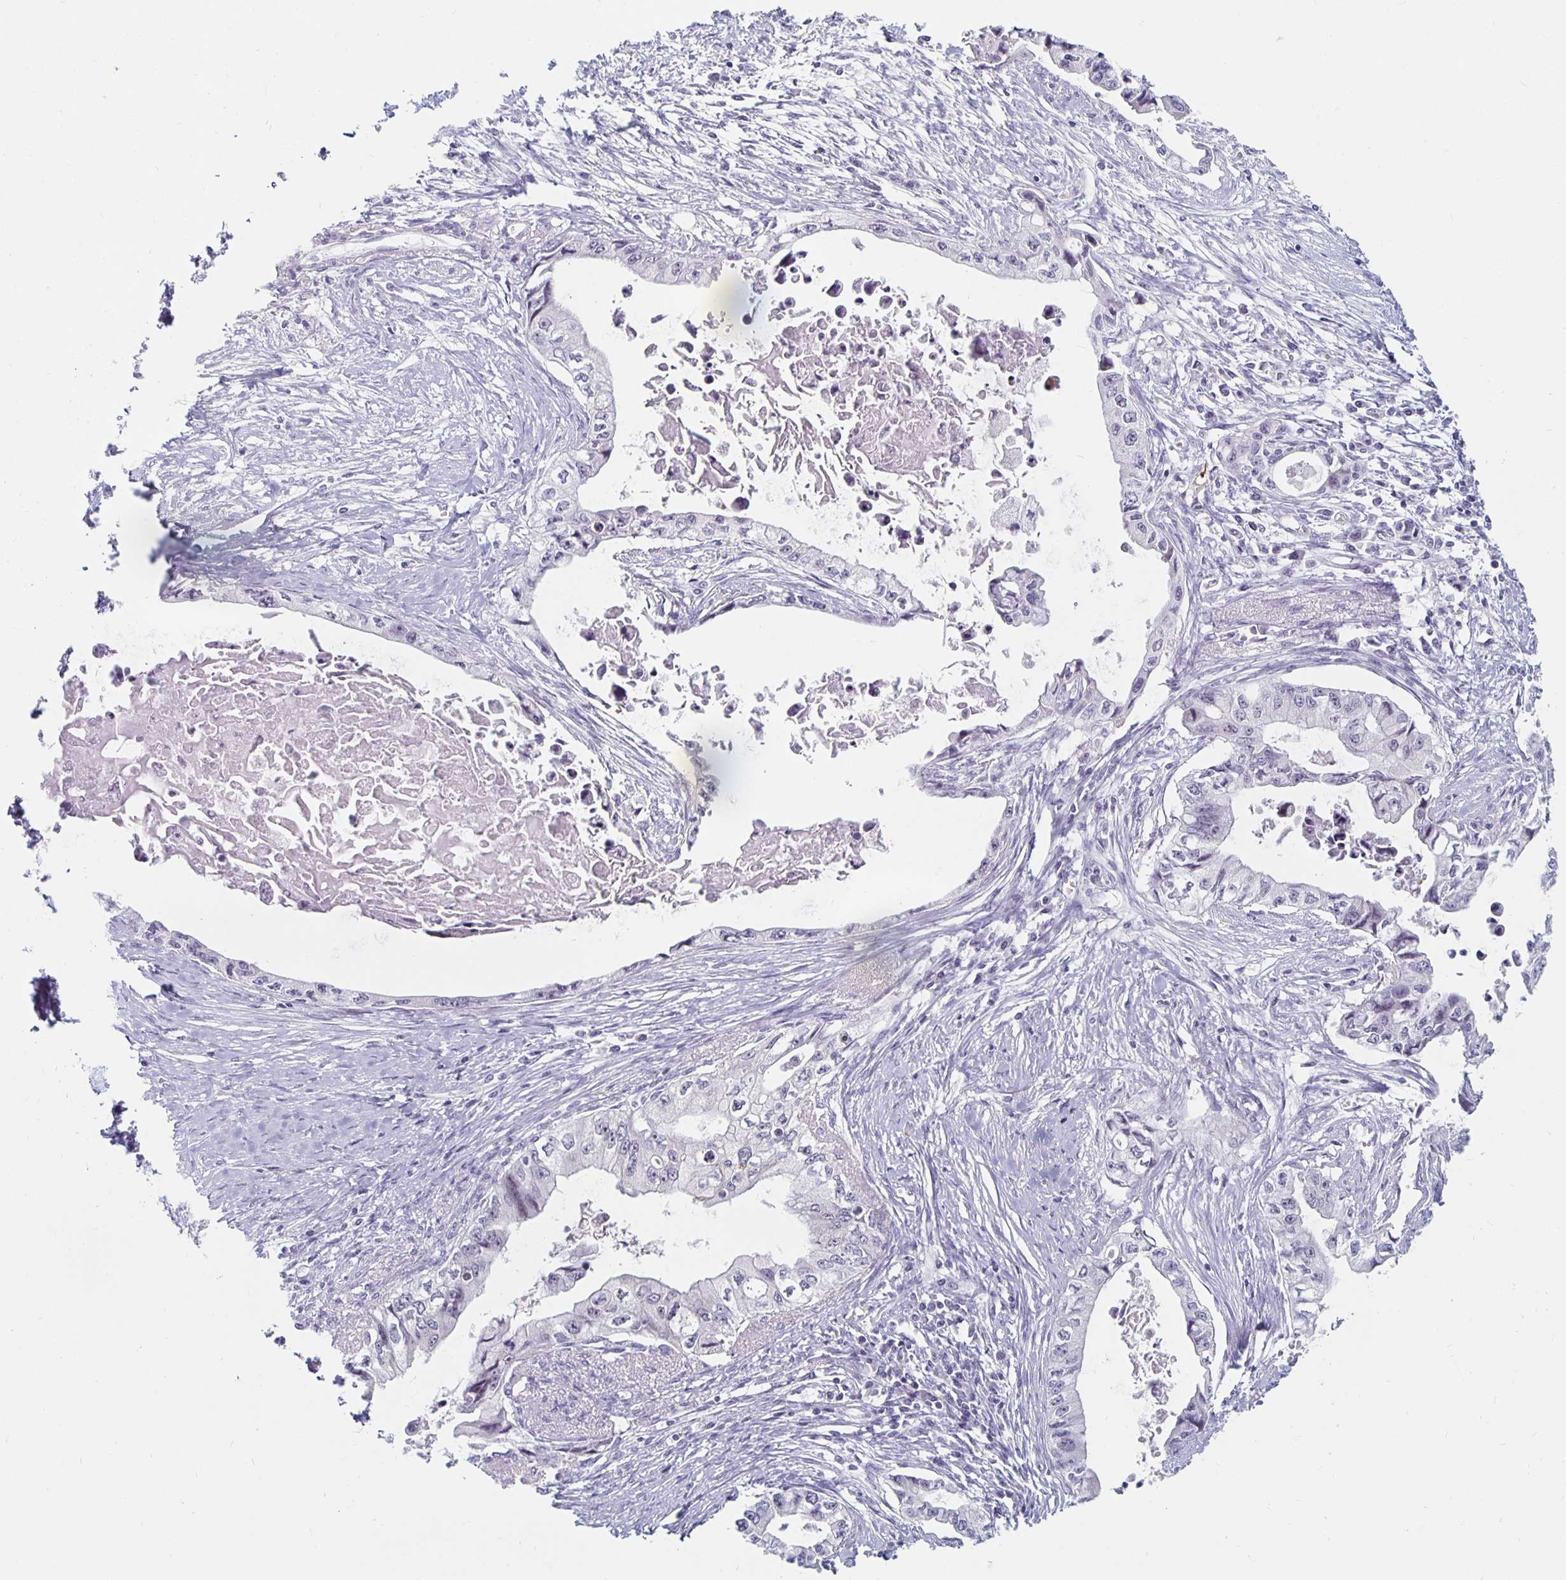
{"staining": {"intensity": "weak", "quantity": "<25%", "location": "nuclear"}, "tissue": "pancreatic cancer", "cell_type": "Tumor cells", "image_type": "cancer", "snomed": [{"axis": "morphology", "description": "Adenocarcinoma, NOS"}, {"axis": "topography", "description": "Pancreas"}], "caption": "DAB immunohistochemical staining of pancreatic adenocarcinoma demonstrates no significant positivity in tumor cells.", "gene": "NUP85", "patient": {"sex": "male", "age": 66}}